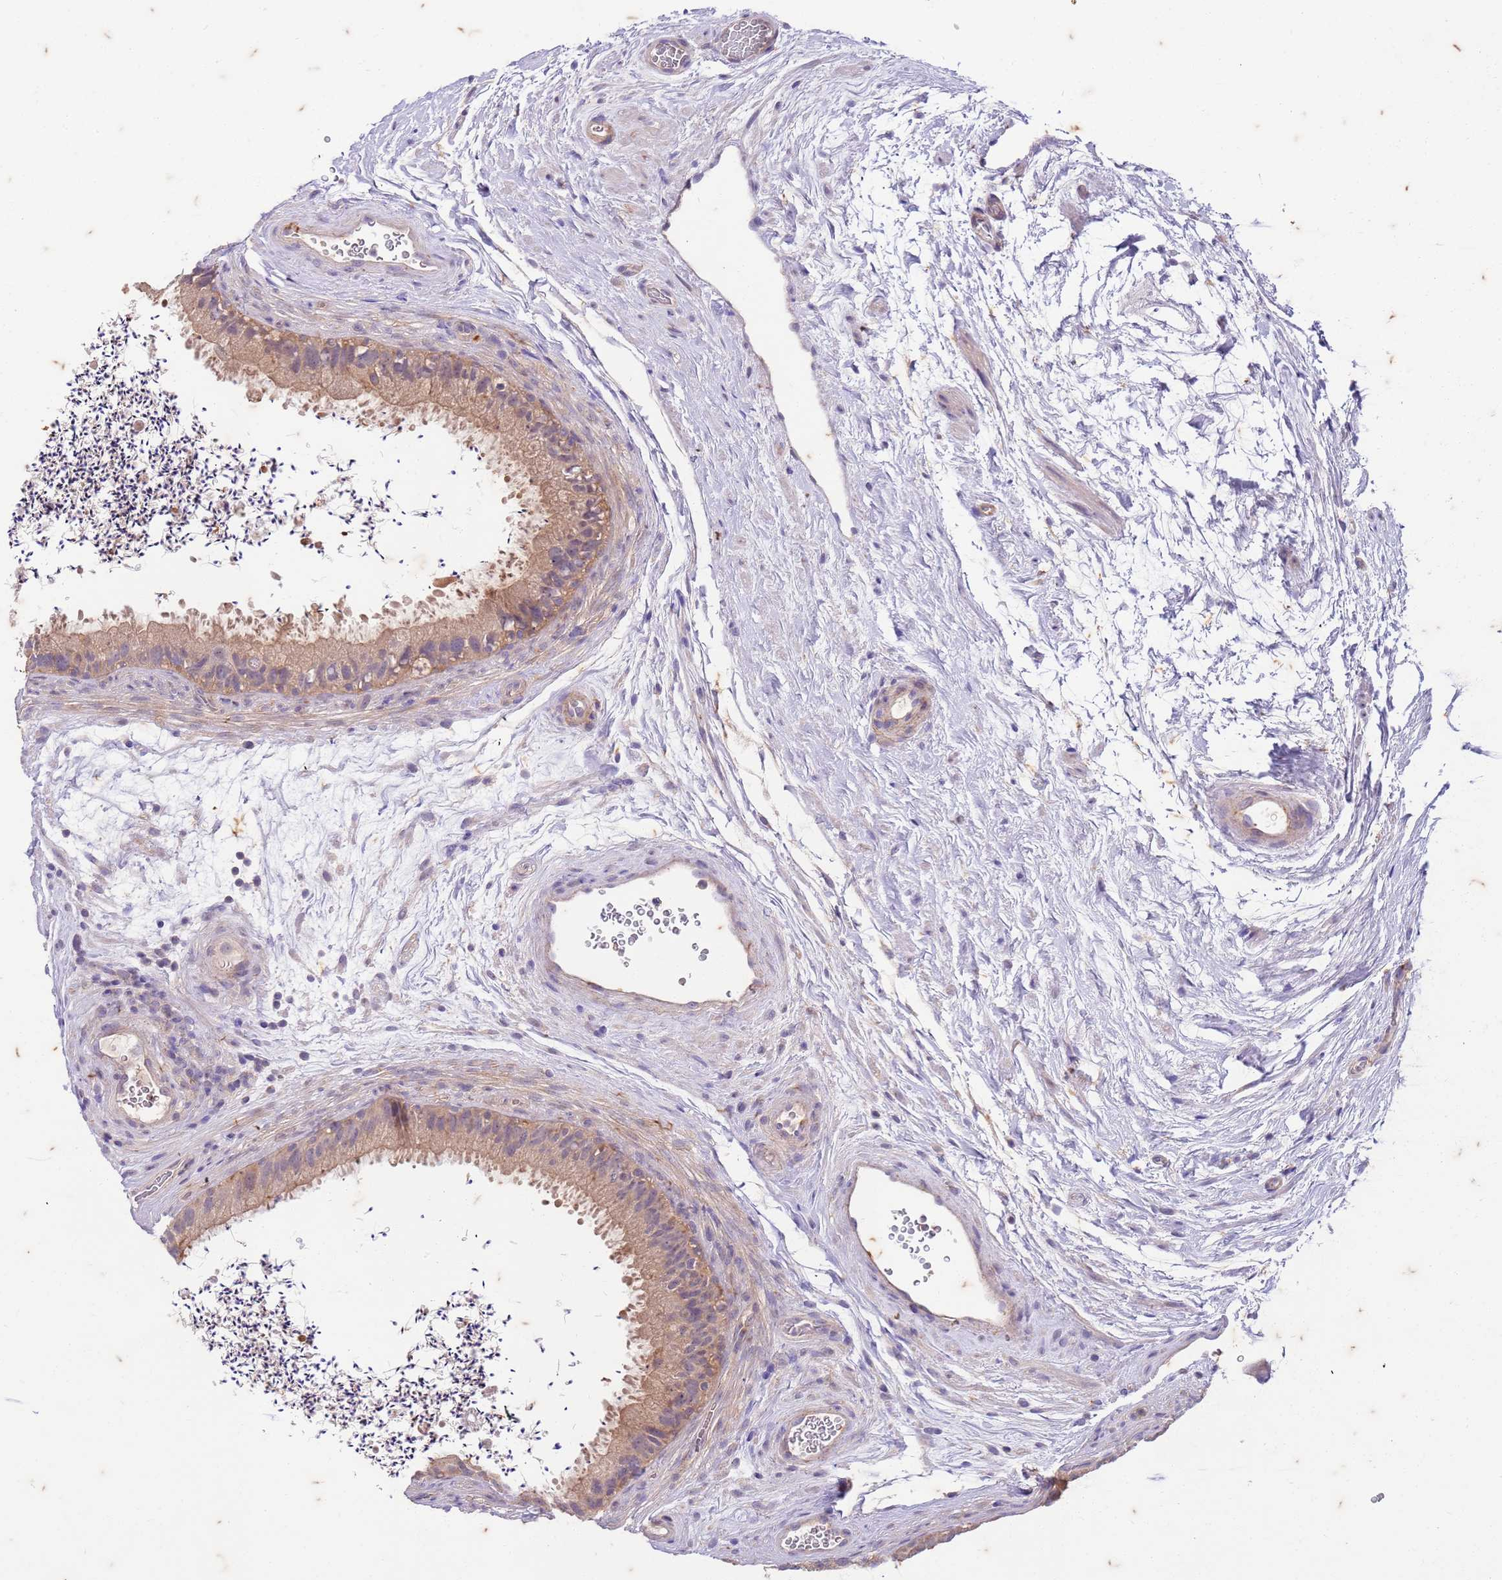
{"staining": {"intensity": "weak", "quantity": "25%-75%", "location": "cytoplasmic/membranous"}, "tissue": "epididymis", "cell_type": "Glandular cells", "image_type": "normal", "snomed": [{"axis": "morphology", "description": "Normal tissue, NOS"}, {"axis": "topography", "description": "Epididymis, spermatic cord, NOS"}], "caption": "Immunohistochemistry (IHC) staining of unremarkable epididymis, which demonstrates low levels of weak cytoplasmic/membranous staining in approximately 25%-75% of glandular cells indicating weak cytoplasmic/membranous protein expression. The staining was performed using DAB (3,3'-diaminobenzidine) (brown) for protein detection and nuclei were counterstained in hematoxylin (blue).", "gene": "RAPGEF3", "patient": {"sex": "male", "age": 50}}